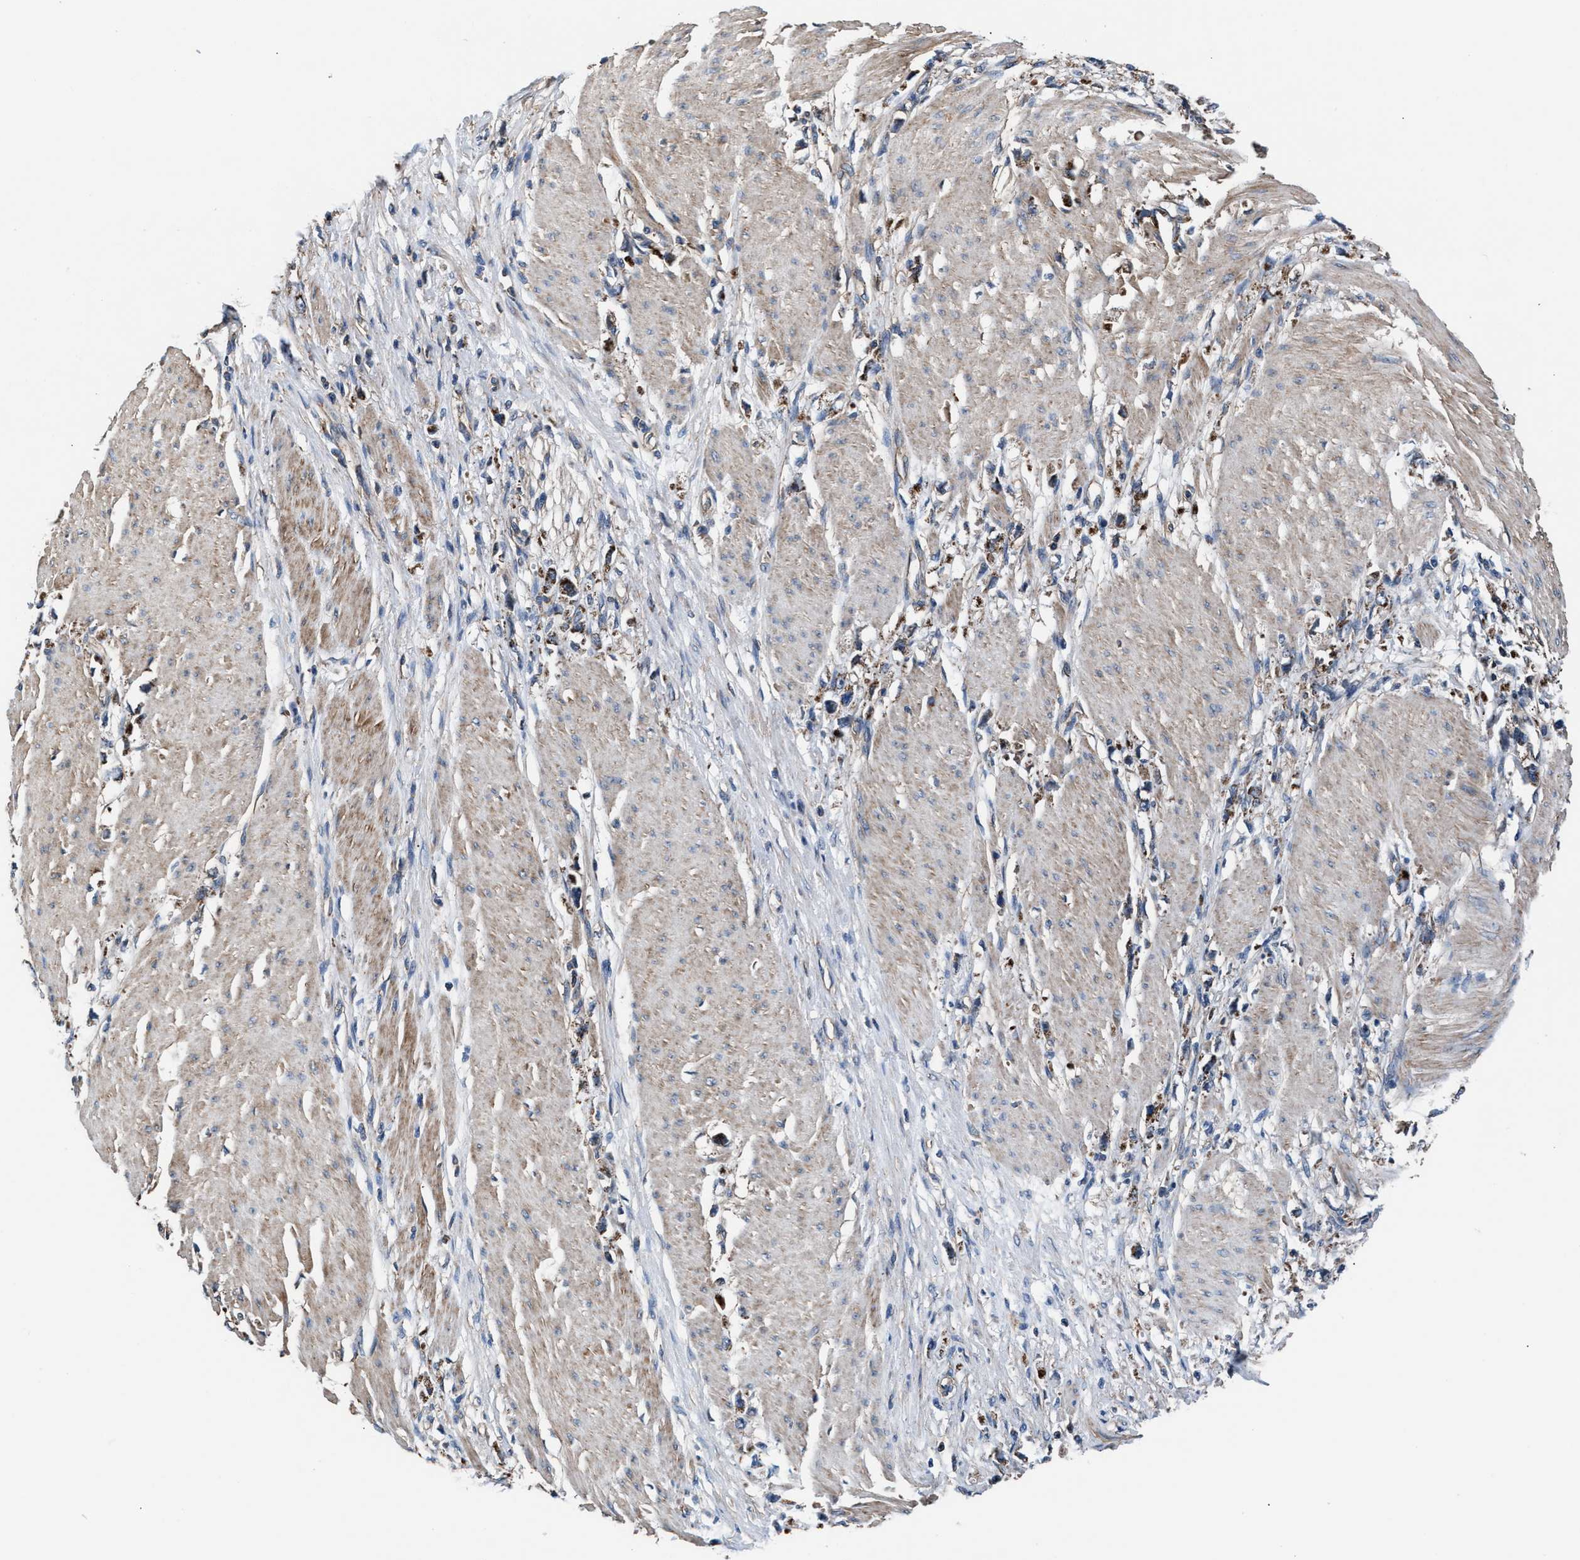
{"staining": {"intensity": "strong", "quantity": "25%-75%", "location": "cytoplasmic/membranous"}, "tissue": "stomach cancer", "cell_type": "Tumor cells", "image_type": "cancer", "snomed": [{"axis": "morphology", "description": "Adenocarcinoma, NOS"}, {"axis": "topography", "description": "Stomach"}], "caption": "A brown stain highlights strong cytoplasmic/membranous positivity of a protein in human stomach adenocarcinoma tumor cells.", "gene": "NKTR", "patient": {"sex": "female", "age": 59}}